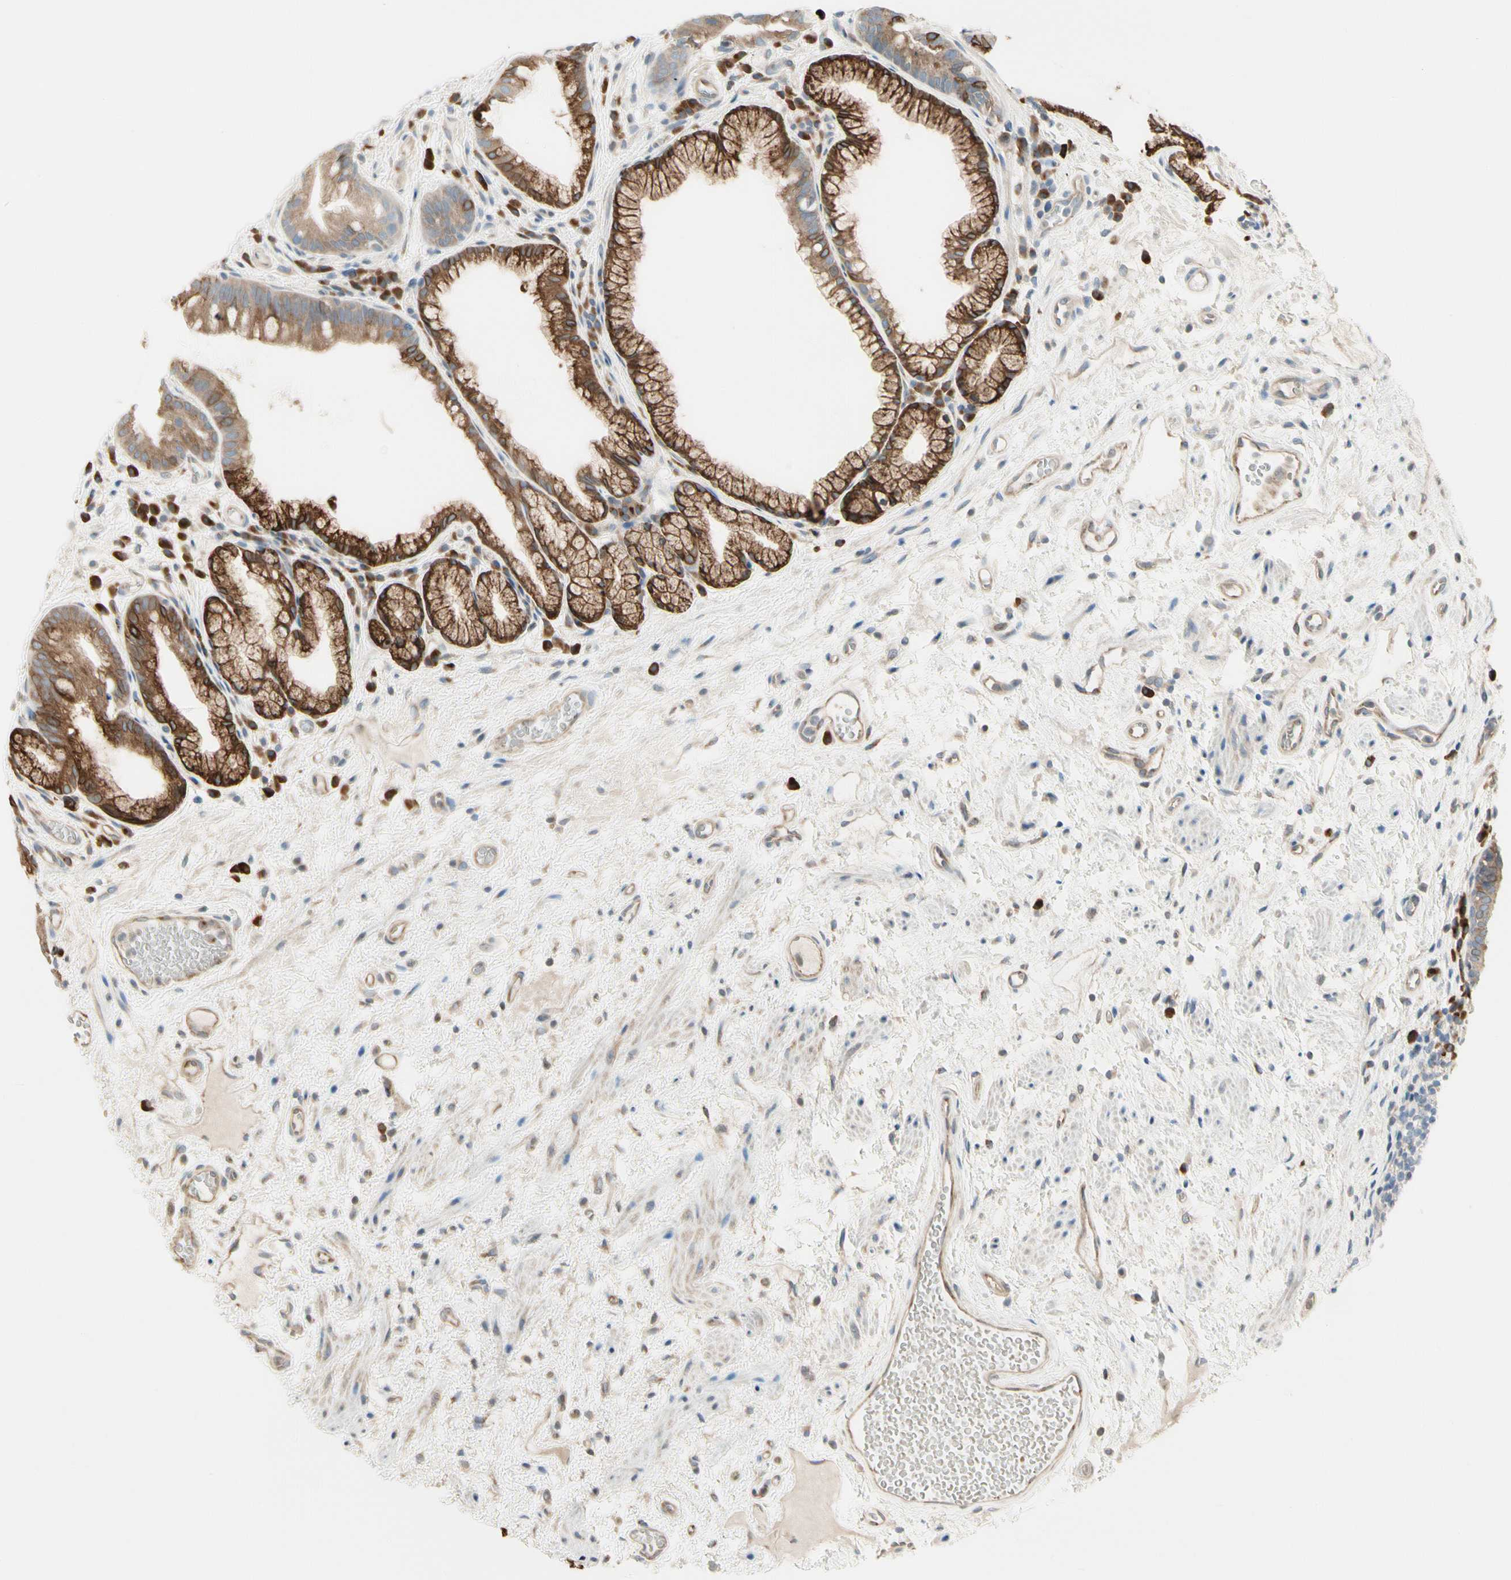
{"staining": {"intensity": "strong", "quantity": "25%-75%", "location": "cytoplasmic/membranous"}, "tissue": "stomach", "cell_type": "Glandular cells", "image_type": "normal", "snomed": [{"axis": "morphology", "description": "Normal tissue, NOS"}, {"axis": "topography", "description": "Stomach, upper"}], "caption": "Approximately 25%-75% of glandular cells in unremarkable human stomach reveal strong cytoplasmic/membranous protein positivity as visualized by brown immunohistochemical staining.", "gene": "NUCB2", "patient": {"sex": "male", "age": 72}}